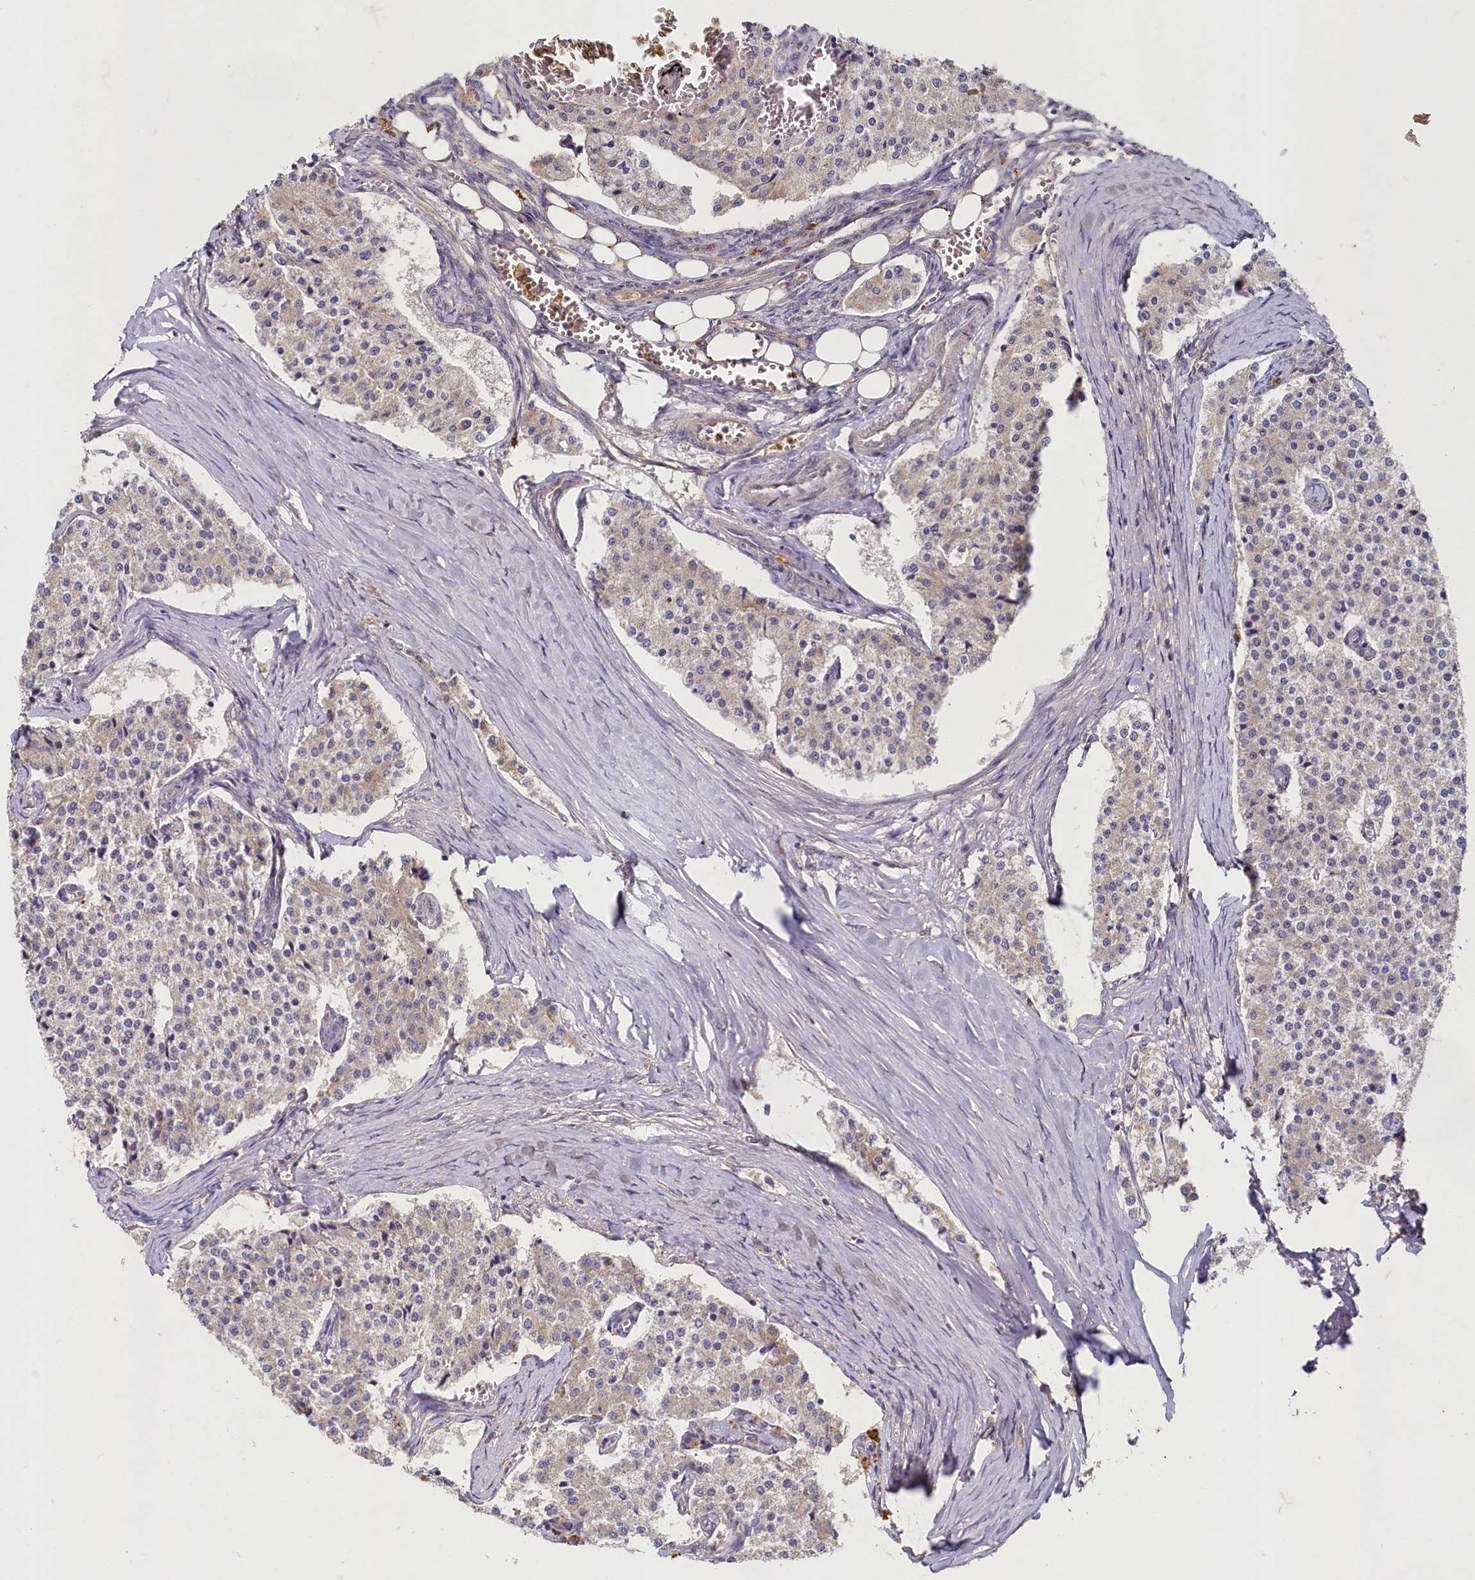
{"staining": {"intensity": "negative", "quantity": "none", "location": "none"}, "tissue": "carcinoid", "cell_type": "Tumor cells", "image_type": "cancer", "snomed": [{"axis": "morphology", "description": "Carcinoid, malignant, NOS"}, {"axis": "topography", "description": "Colon"}], "caption": "Immunohistochemical staining of carcinoid displays no significant expression in tumor cells.", "gene": "HERC3", "patient": {"sex": "female", "age": 52}}